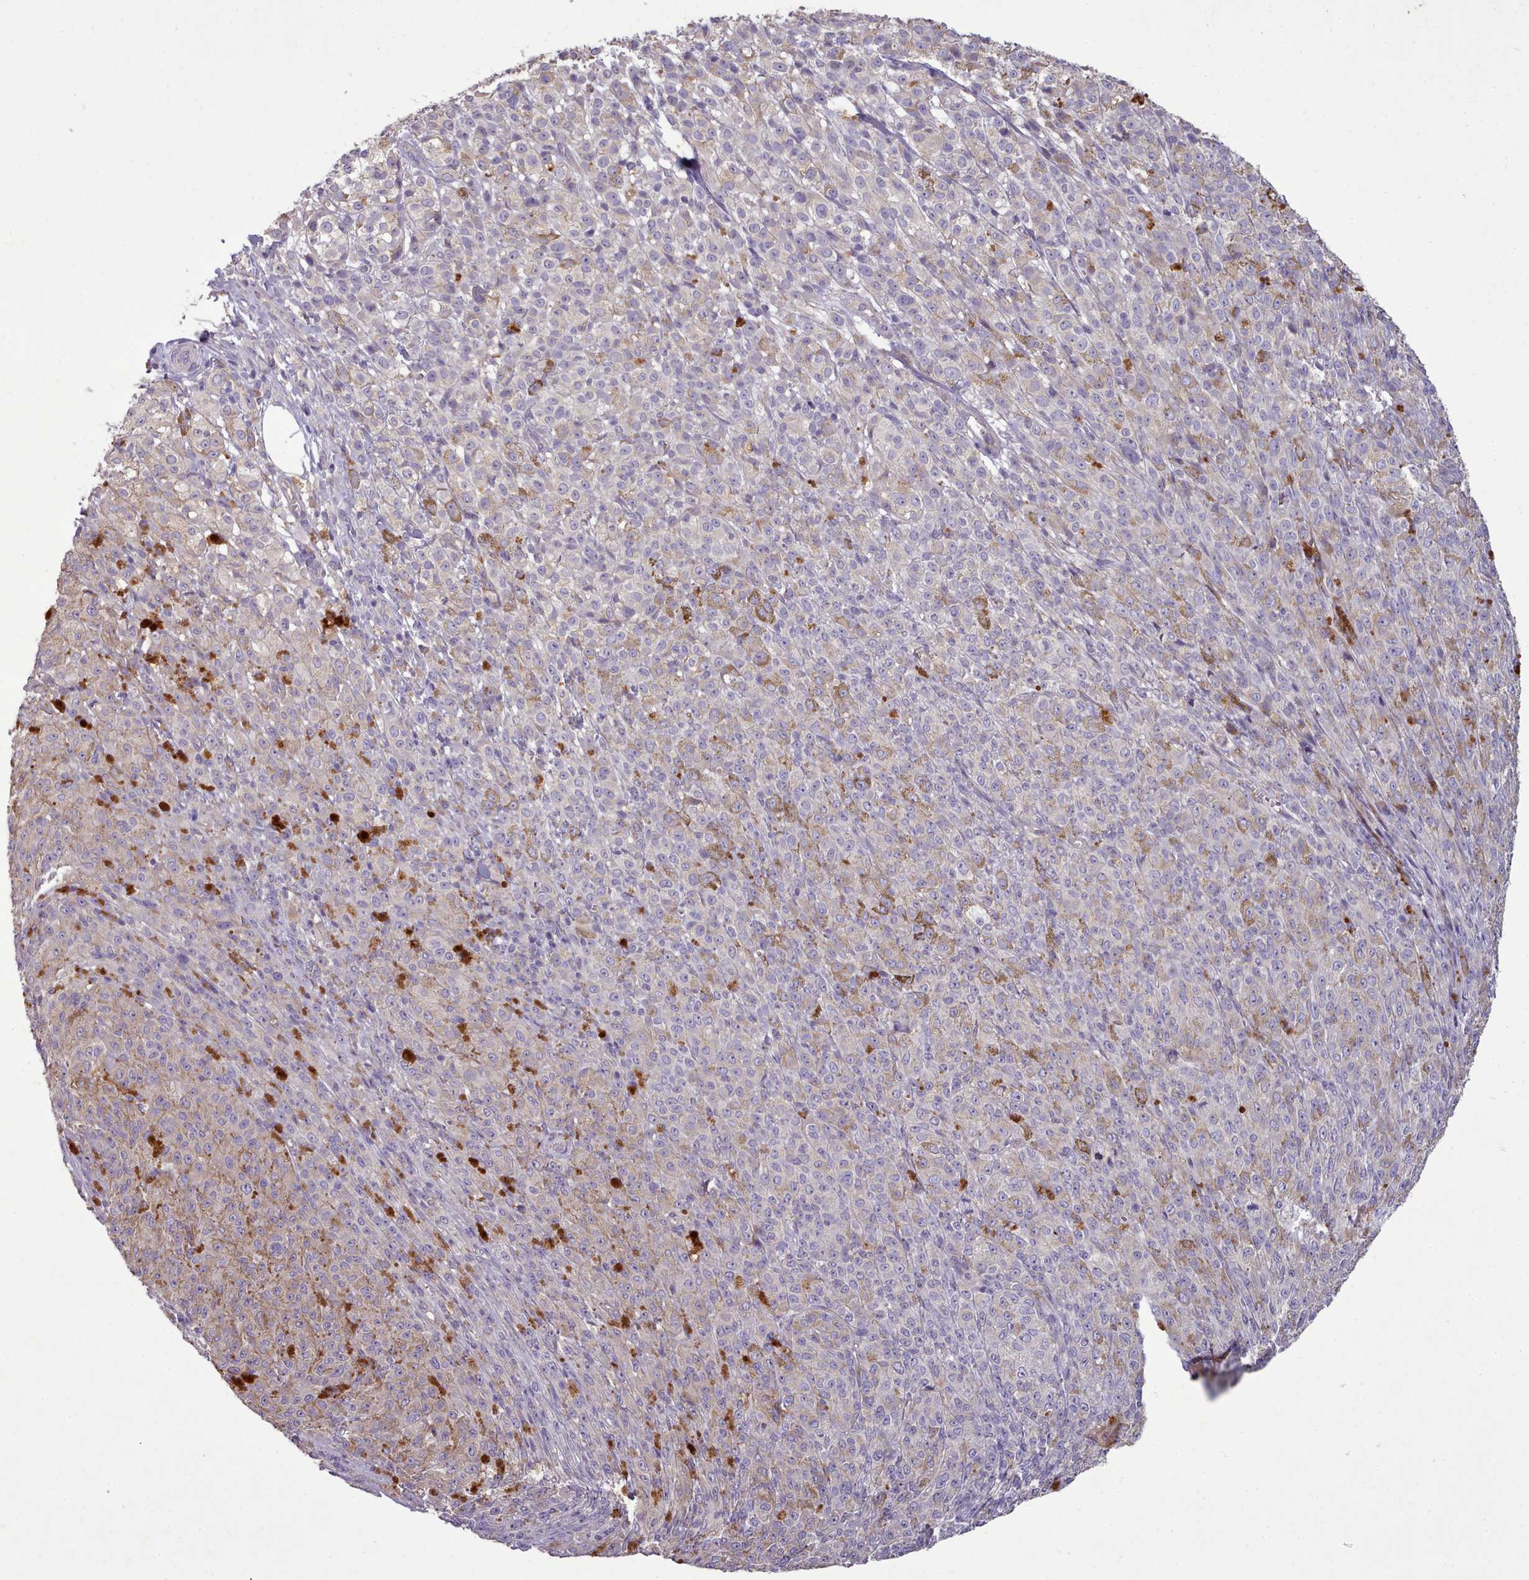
{"staining": {"intensity": "negative", "quantity": "none", "location": "none"}, "tissue": "melanoma", "cell_type": "Tumor cells", "image_type": "cancer", "snomed": [{"axis": "morphology", "description": "Malignant melanoma, NOS"}, {"axis": "topography", "description": "Skin"}], "caption": "Immunohistochemical staining of malignant melanoma displays no significant positivity in tumor cells.", "gene": "DPF1", "patient": {"sex": "female", "age": 52}}